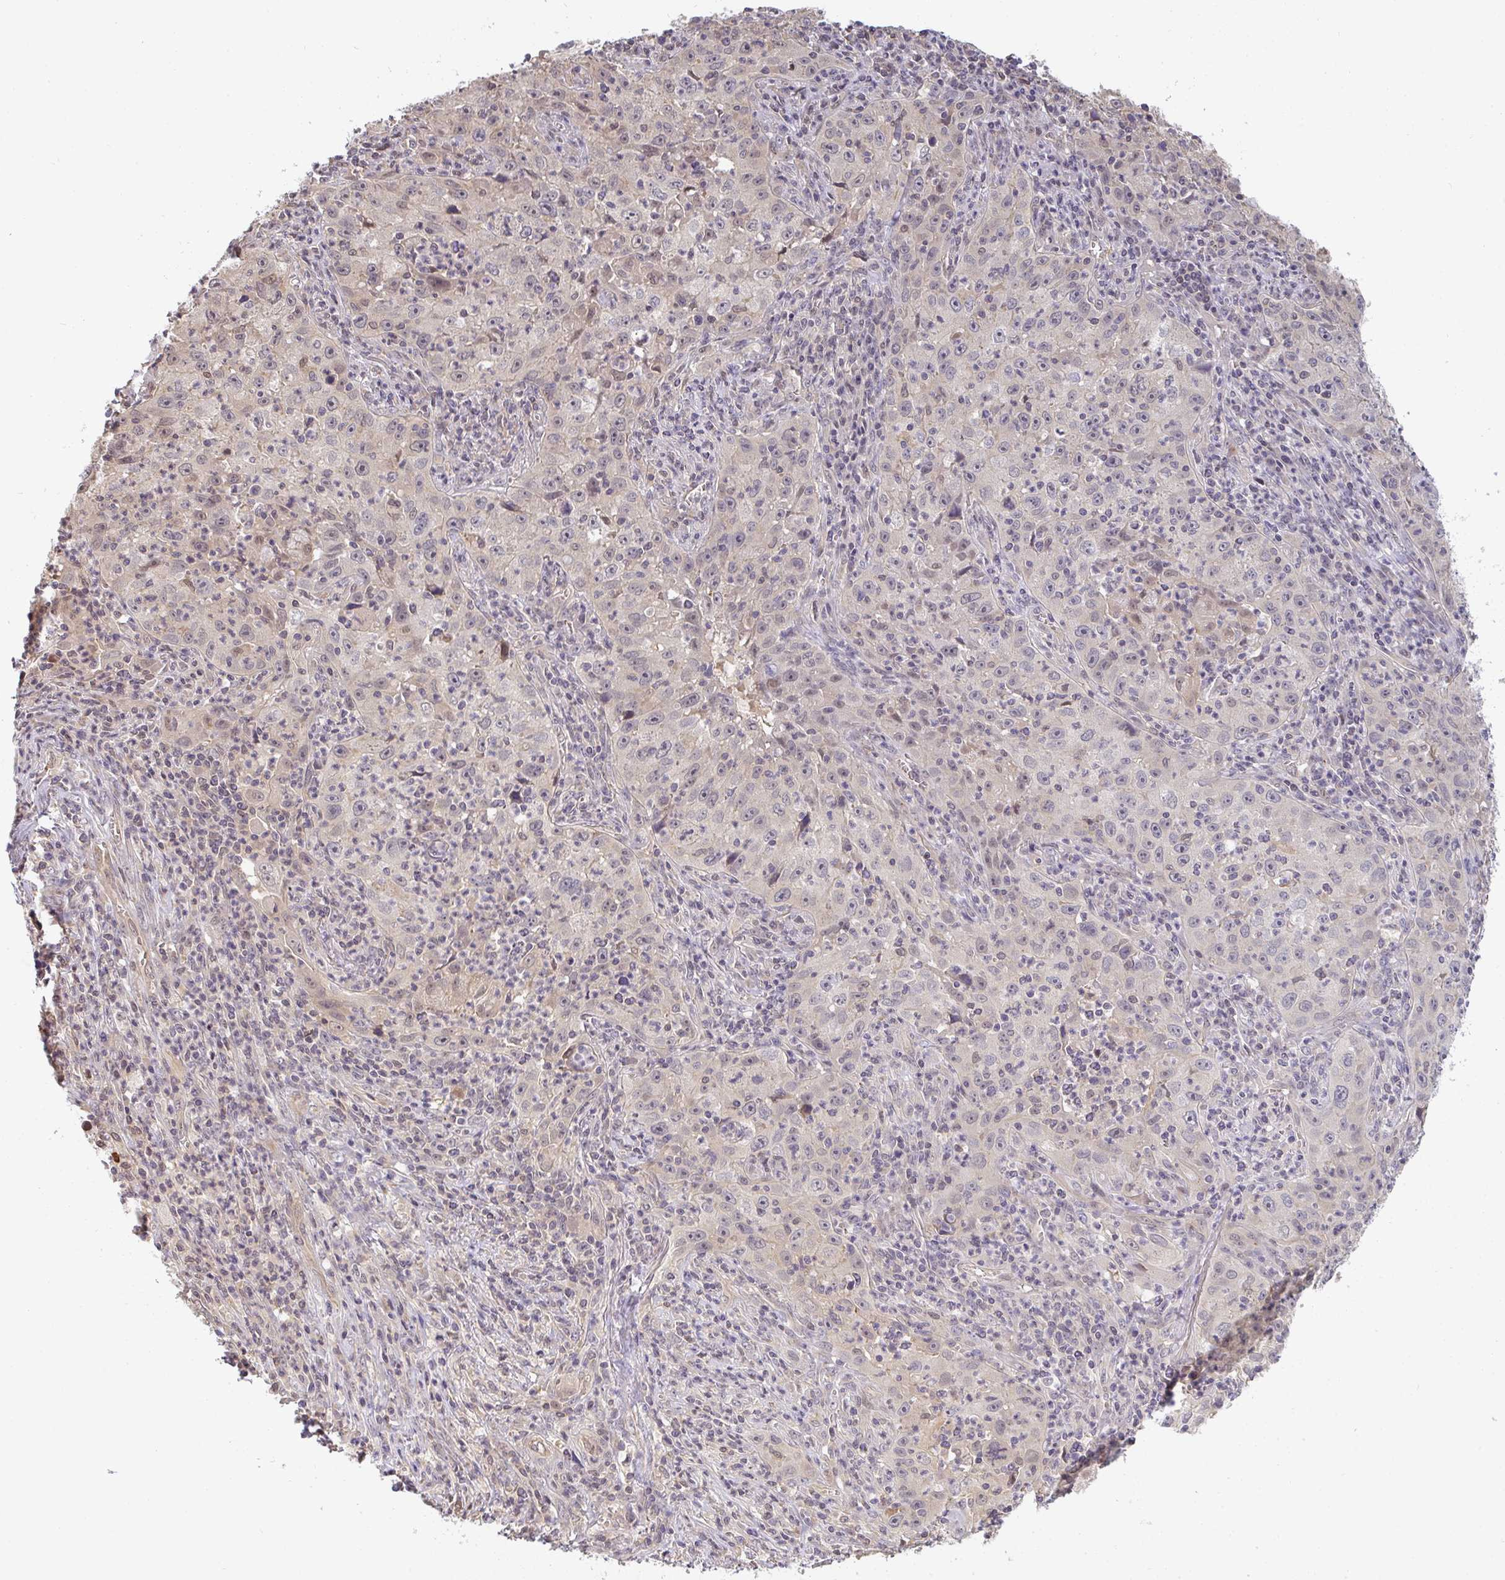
{"staining": {"intensity": "weak", "quantity": "<25%", "location": "cytoplasmic/membranous"}, "tissue": "lung cancer", "cell_type": "Tumor cells", "image_type": "cancer", "snomed": [{"axis": "morphology", "description": "Squamous cell carcinoma, NOS"}, {"axis": "topography", "description": "Lung"}], "caption": "Immunohistochemistry (IHC) micrograph of lung squamous cell carcinoma stained for a protein (brown), which demonstrates no staining in tumor cells.", "gene": "GSDMB", "patient": {"sex": "male", "age": 71}}